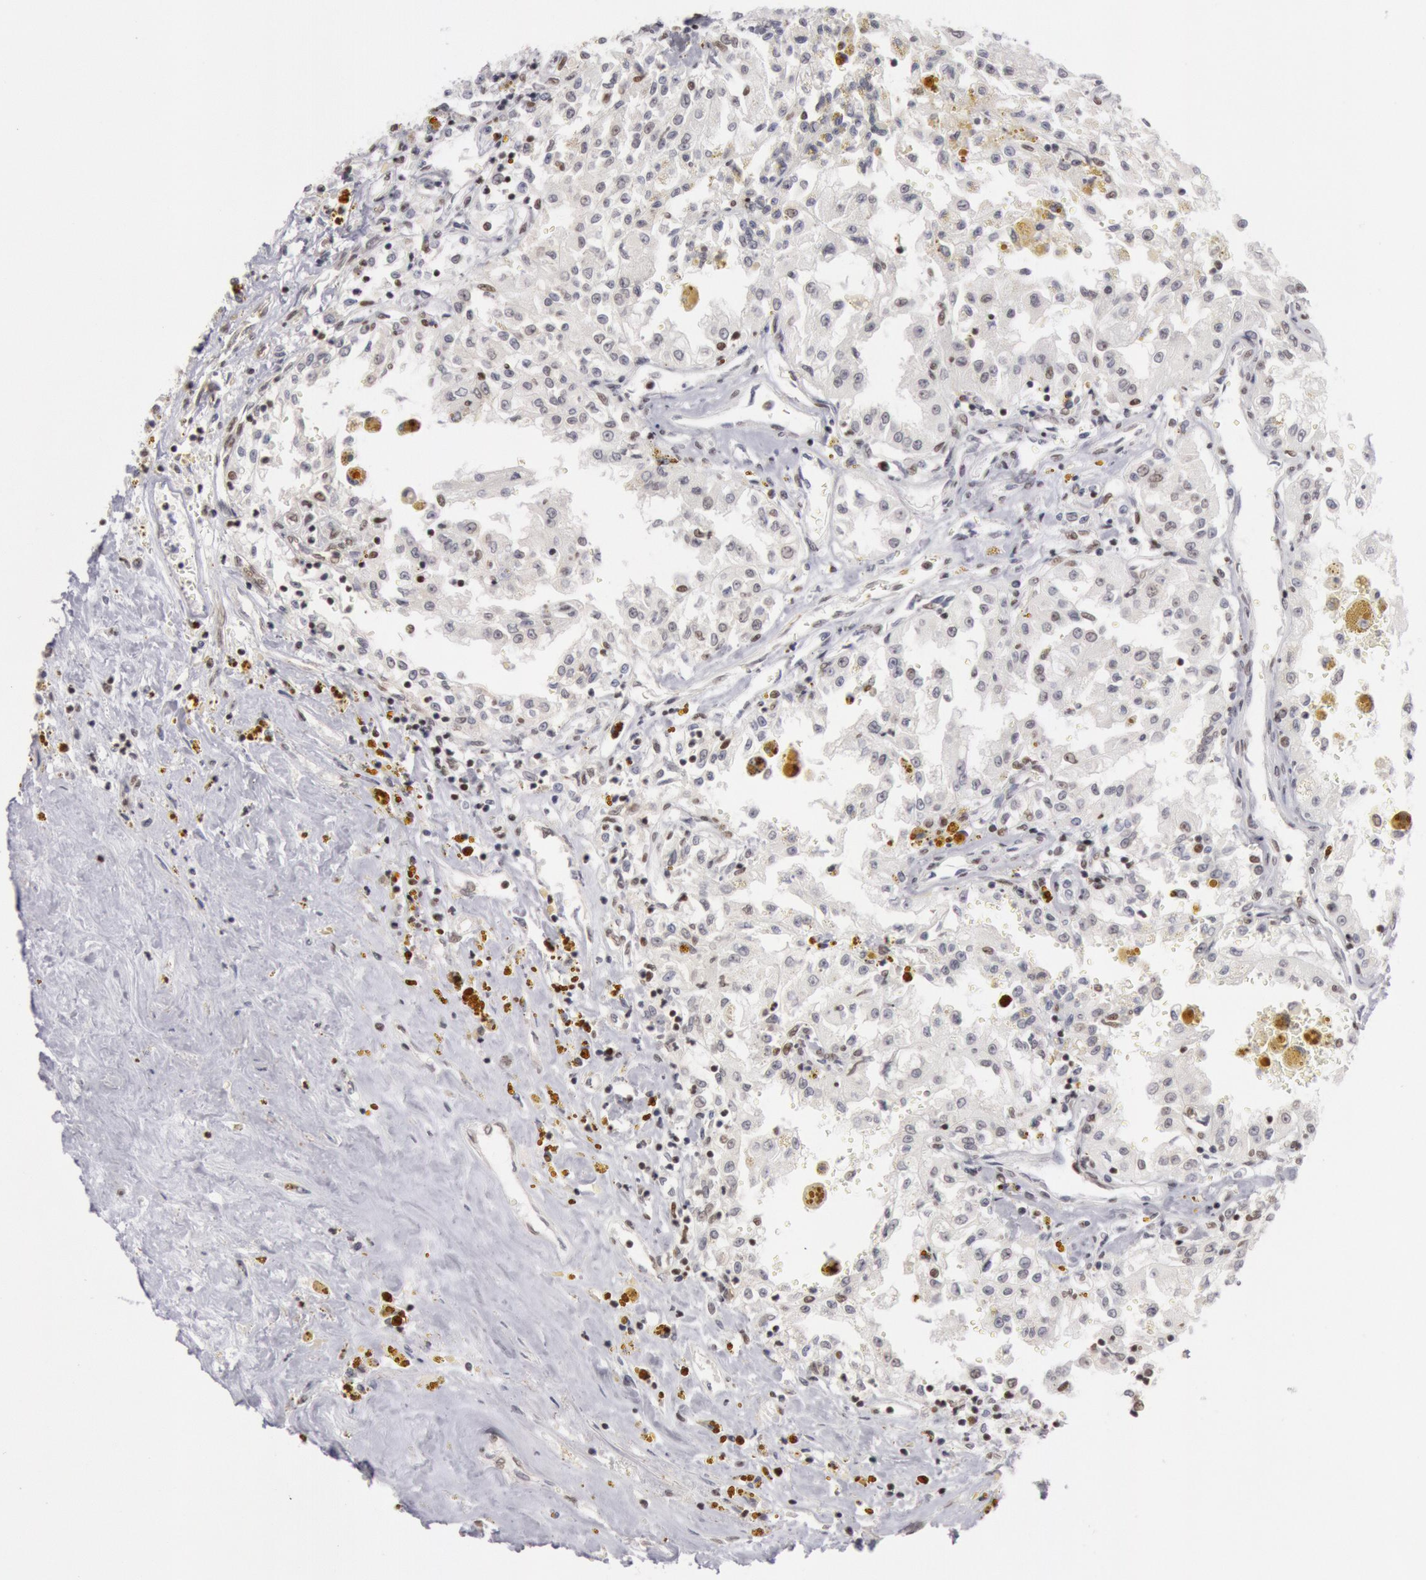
{"staining": {"intensity": "weak", "quantity": "<25%", "location": "nuclear"}, "tissue": "renal cancer", "cell_type": "Tumor cells", "image_type": "cancer", "snomed": [{"axis": "morphology", "description": "Adenocarcinoma, NOS"}, {"axis": "topography", "description": "Kidney"}], "caption": "Immunohistochemistry histopathology image of adenocarcinoma (renal) stained for a protein (brown), which shows no staining in tumor cells.", "gene": "ESS2", "patient": {"sex": "male", "age": 78}}